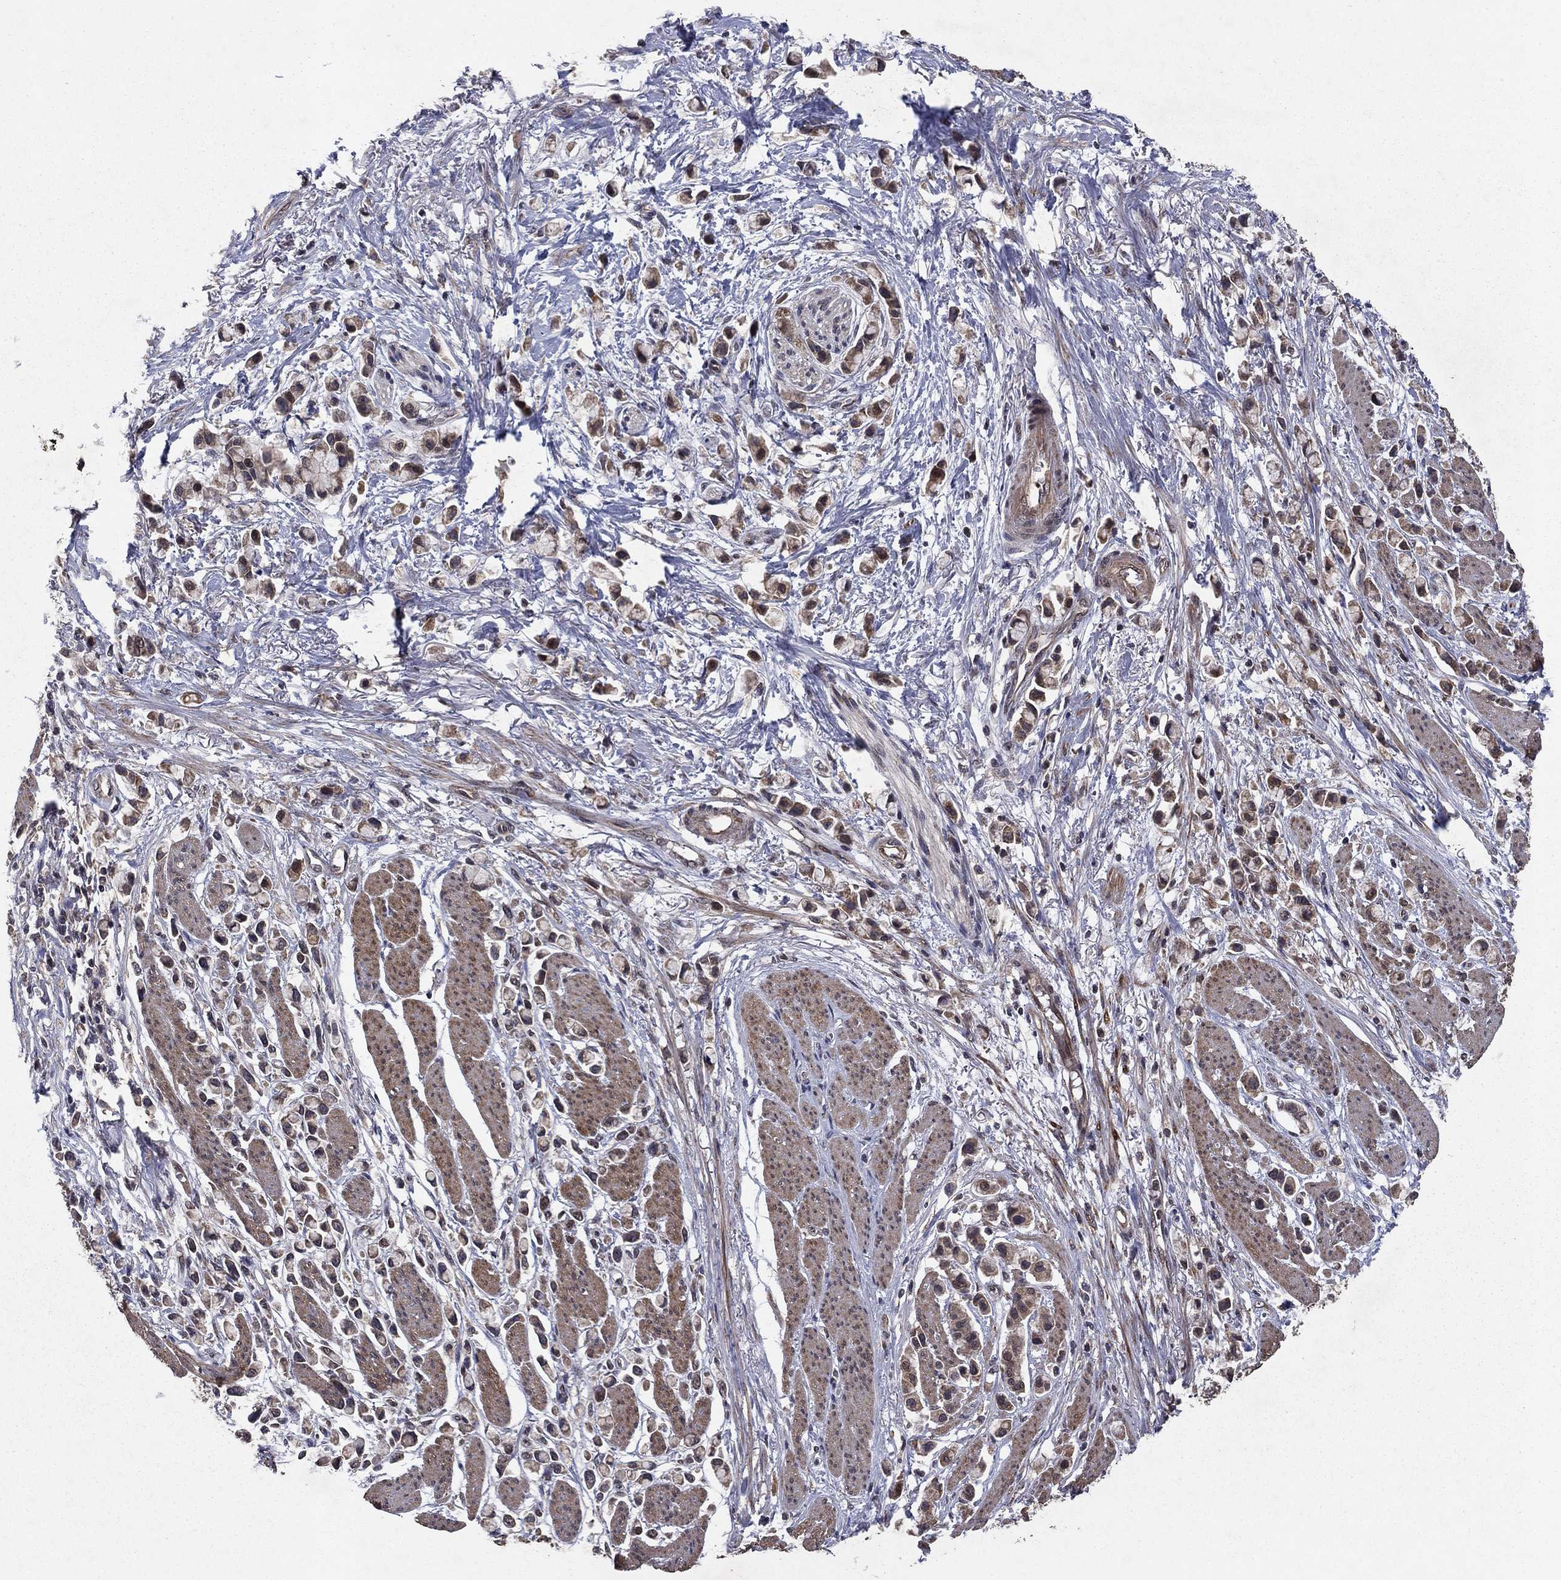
{"staining": {"intensity": "moderate", "quantity": "<25%", "location": "cytoplasmic/membranous"}, "tissue": "stomach cancer", "cell_type": "Tumor cells", "image_type": "cancer", "snomed": [{"axis": "morphology", "description": "Adenocarcinoma, NOS"}, {"axis": "topography", "description": "Stomach"}], "caption": "Immunohistochemical staining of adenocarcinoma (stomach) displays moderate cytoplasmic/membranous protein expression in about <25% of tumor cells.", "gene": "DHRS1", "patient": {"sex": "female", "age": 81}}